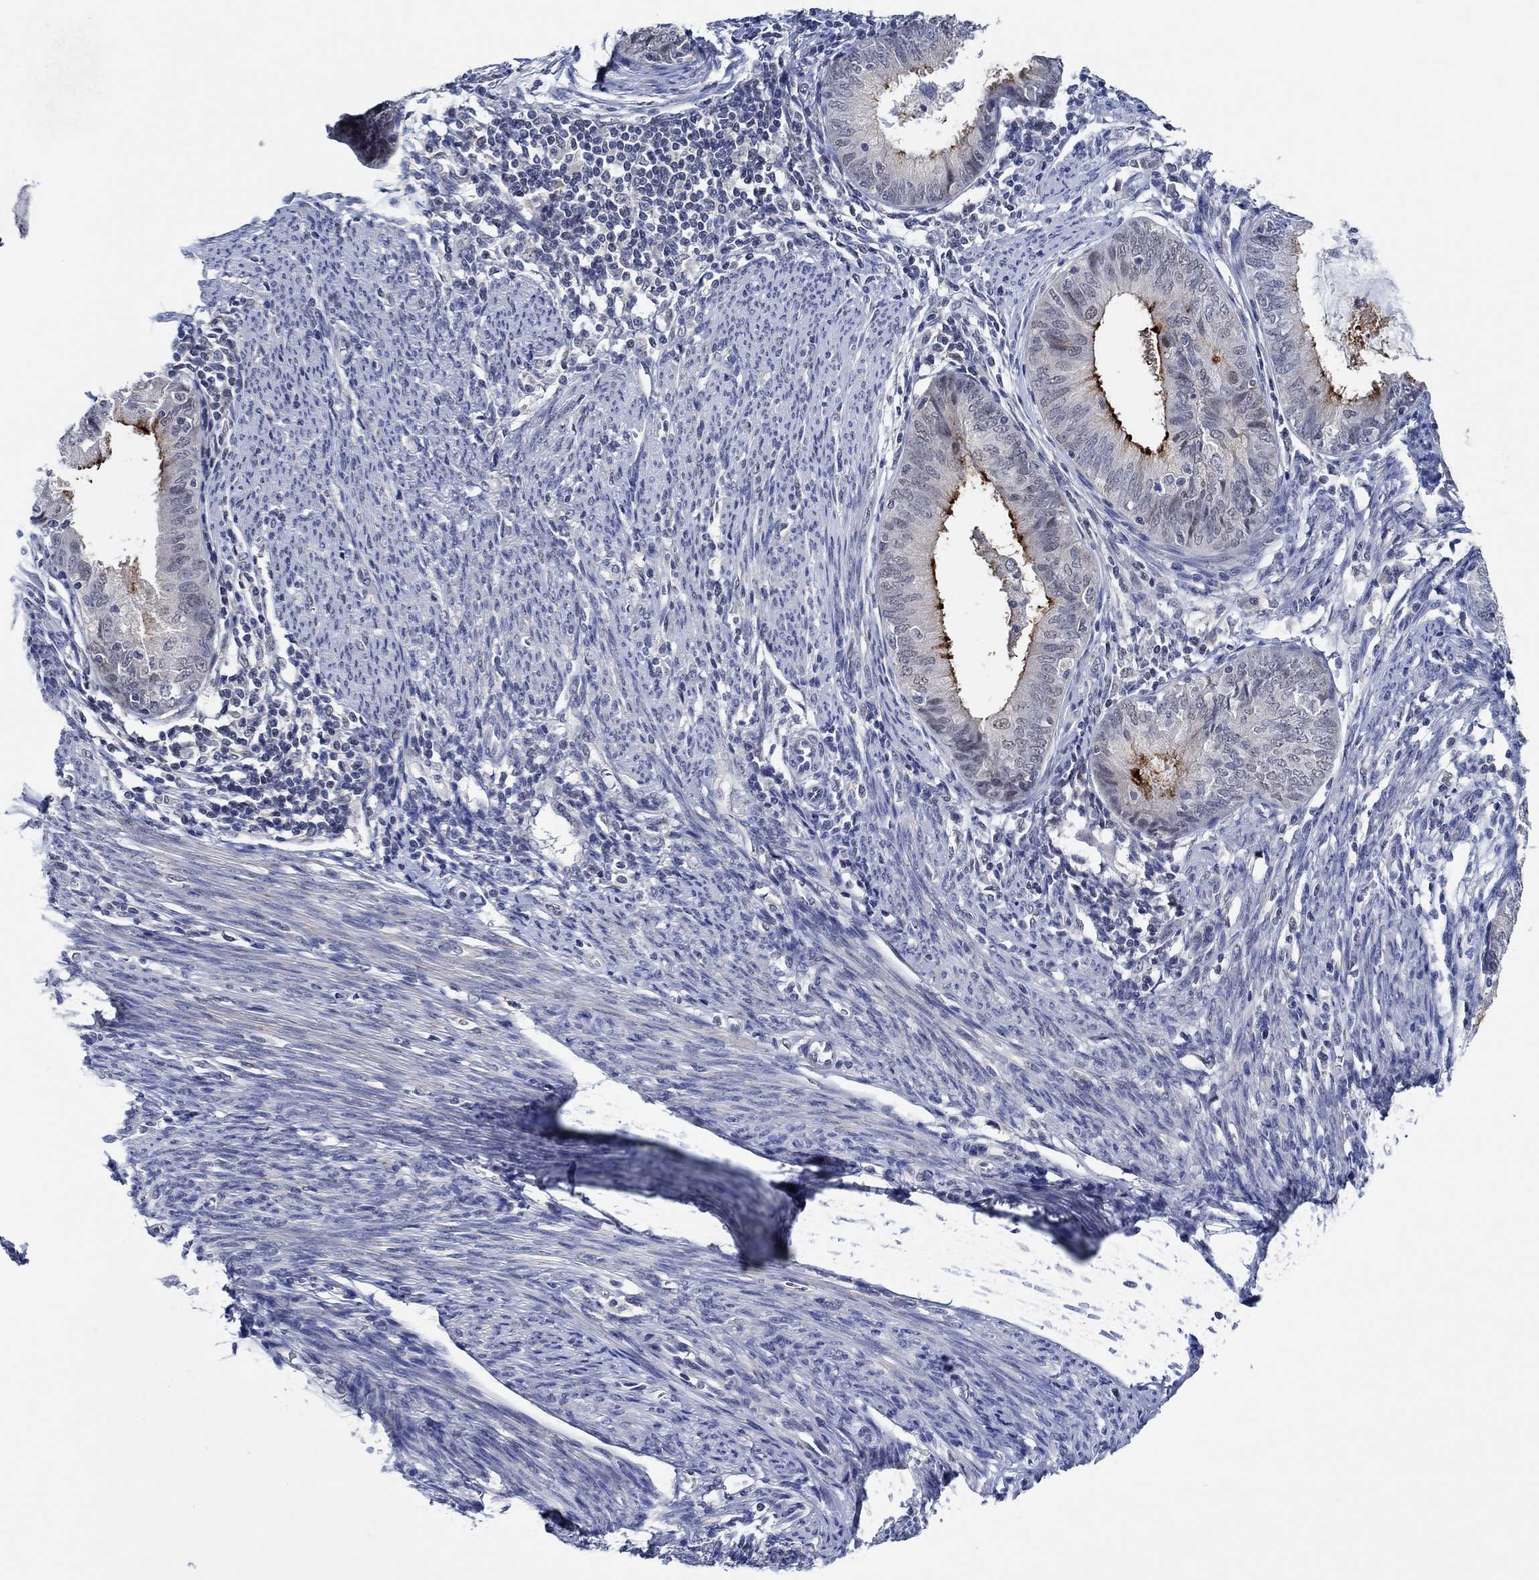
{"staining": {"intensity": "strong", "quantity": "<25%", "location": "cytoplasmic/membranous"}, "tissue": "endometrial cancer", "cell_type": "Tumor cells", "image_type": "cancer", "snomed": [{"axis": "morphology", "description": "Adenocarcinoma, NOS"}, {"axis": "topography", "description": "Endometrium"}], "caption": "This micrograph exhibits IHC staining of human adenocarcinoma (endometrial), with medium strong cytoplasmic/membranous expression in approximately <25% of tumor cells.", "gene": "PRRT3", "patient": {"sex": "female", "age": 57}}